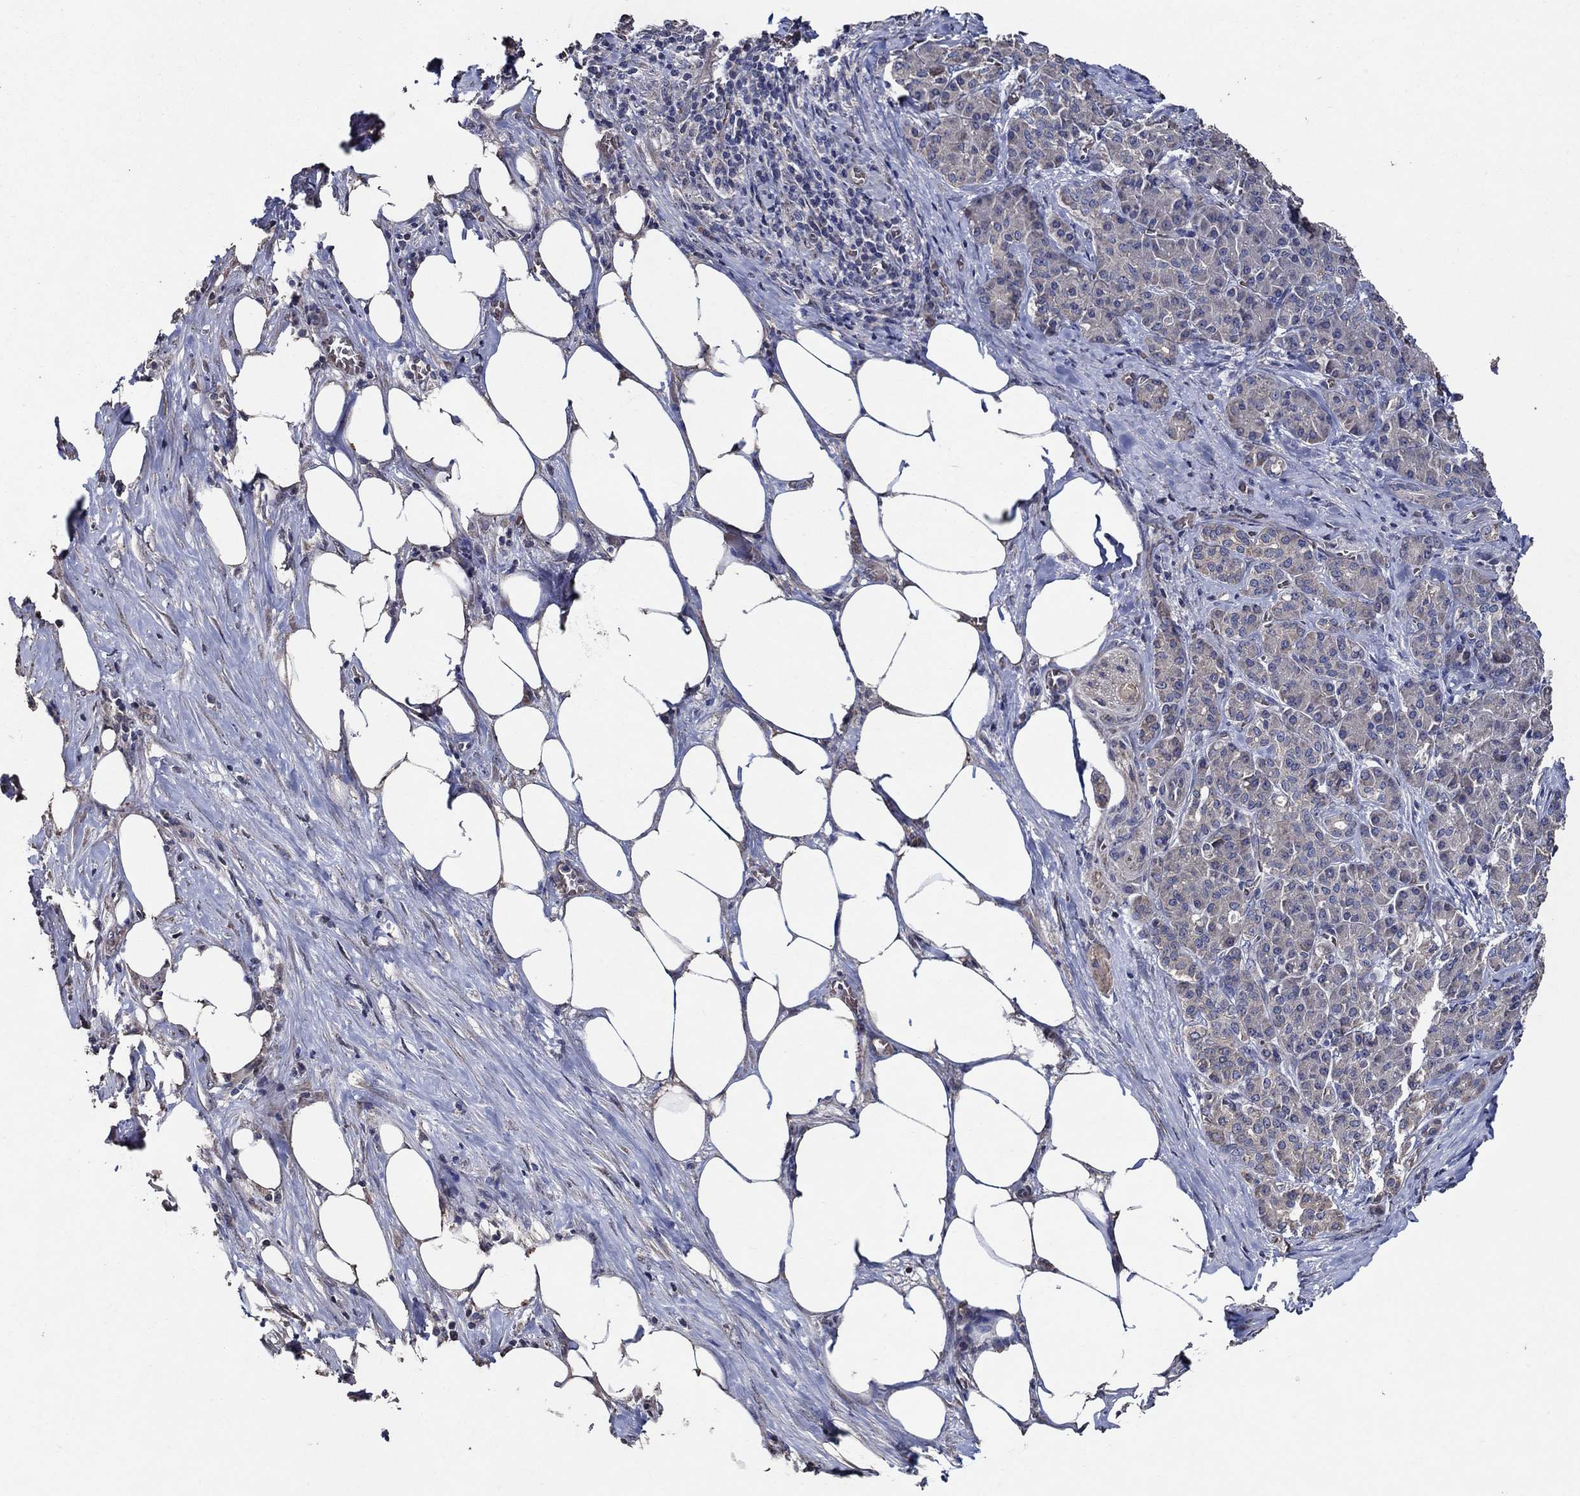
{"staining": {"intensity": "weak", "quantity": "<25%", "location": "cytoplasmic/membranous"}, "tissue": "pancreatic cancer", "cell_type": "Tumor cells", "image_type": "cancer", "snomed": [{"axis": "morphology", "description": "Adenocarcinoma, NOS"}, {"axis": "topography", "description": "Pancreas"}], "caption": "This is an IHC image of pancreatic cancer. There is no expression in tumor cells.", "gene": "HAP1", "patient": {"sex": "male", "age": 57}}